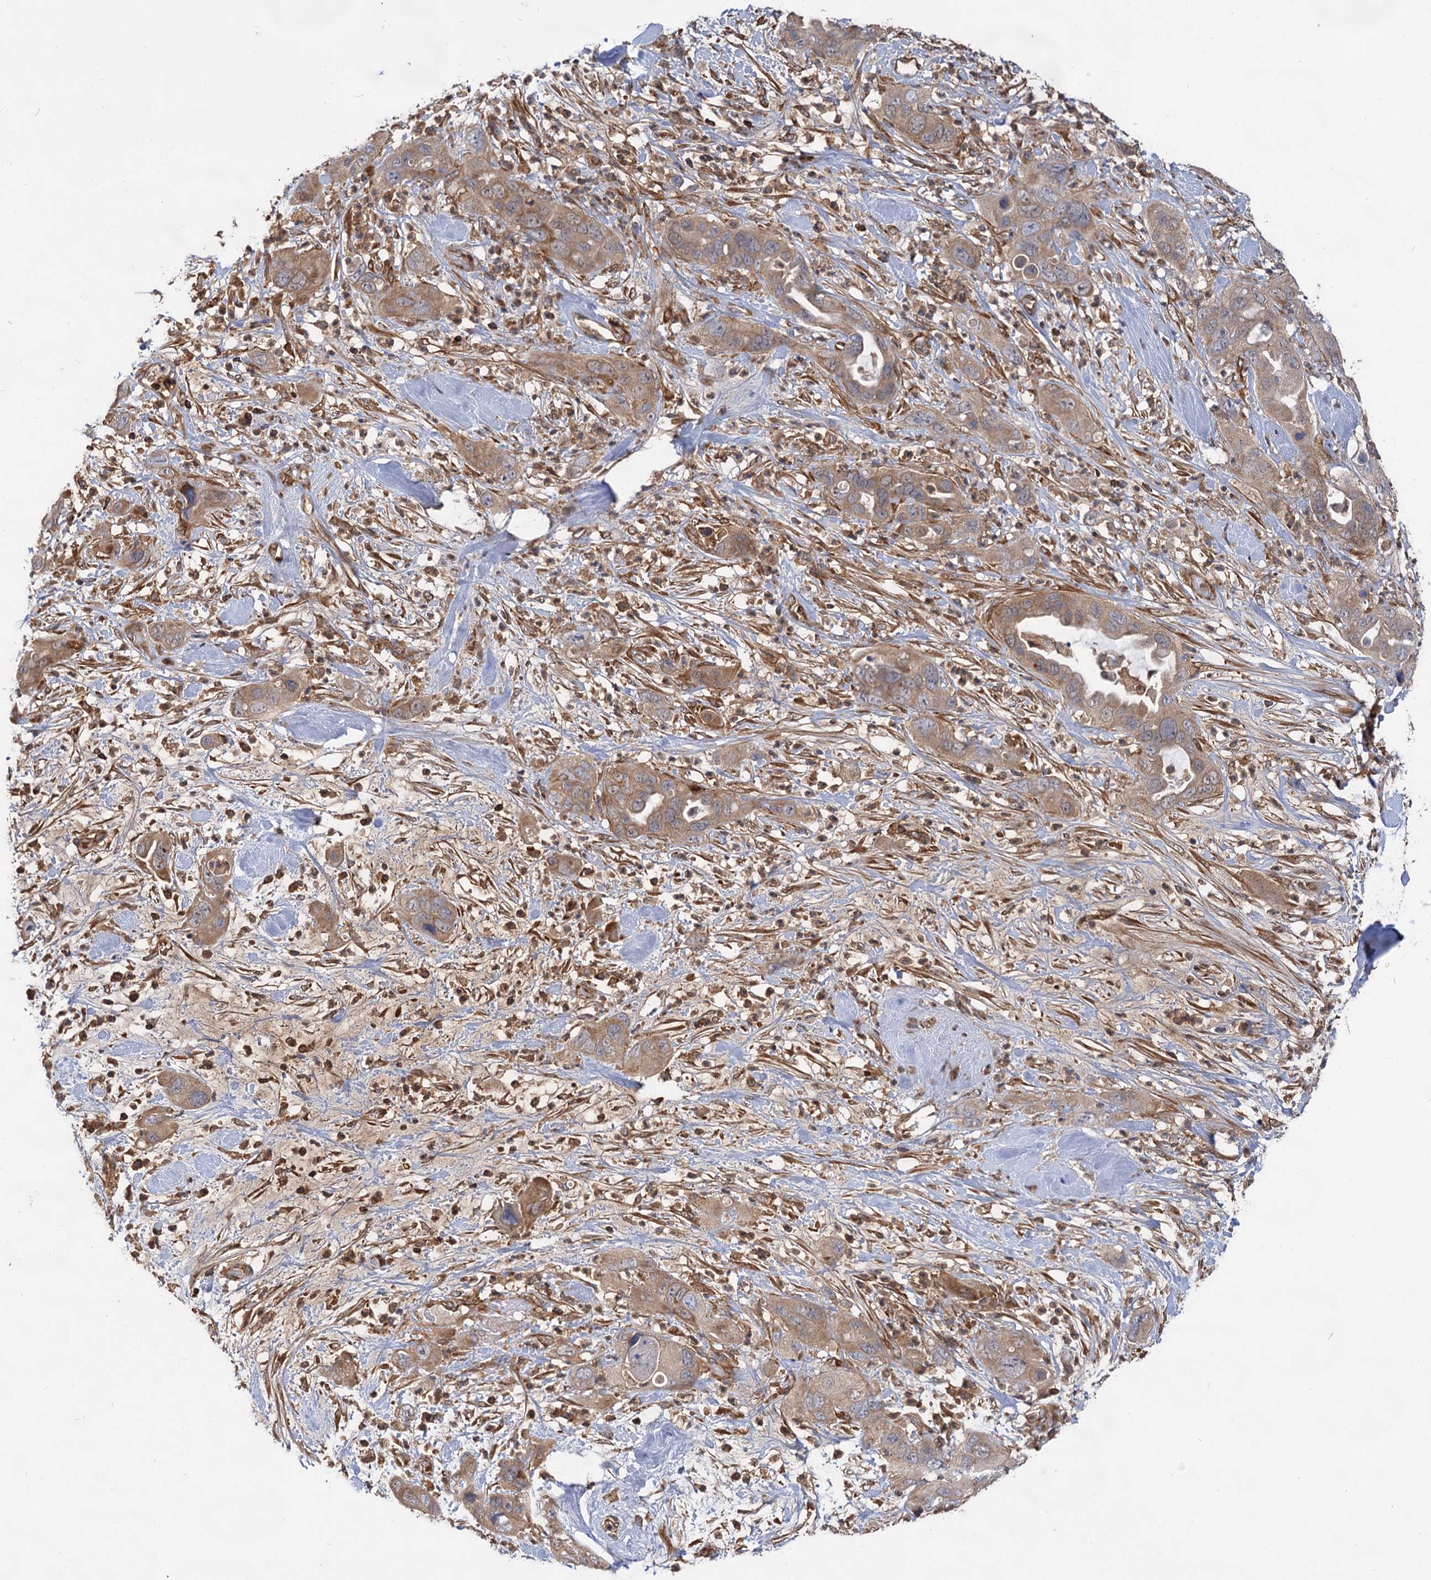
{"staining": {"intensity": "weak", "quantity": ">75%", "location": "cytoplasmic/membranous"}, "tissue": "pancreatic cancer", "cell_type": "Tumor cells", "image_type": "cancer", "snomed": [{"axis": "morphology", "description": "Adenocarcinoma, NOS"}, {"axis": "topography", "description": "Pancreas"}], "caption": "Brown immunohistochemical staining in human adenocarcinoma (pancreatic) shows weak cytoplasmic/membranous expression in about >75% of tumor cells.", "gene": "PACS1", "patient": {"sex": "female", "age": 71}}